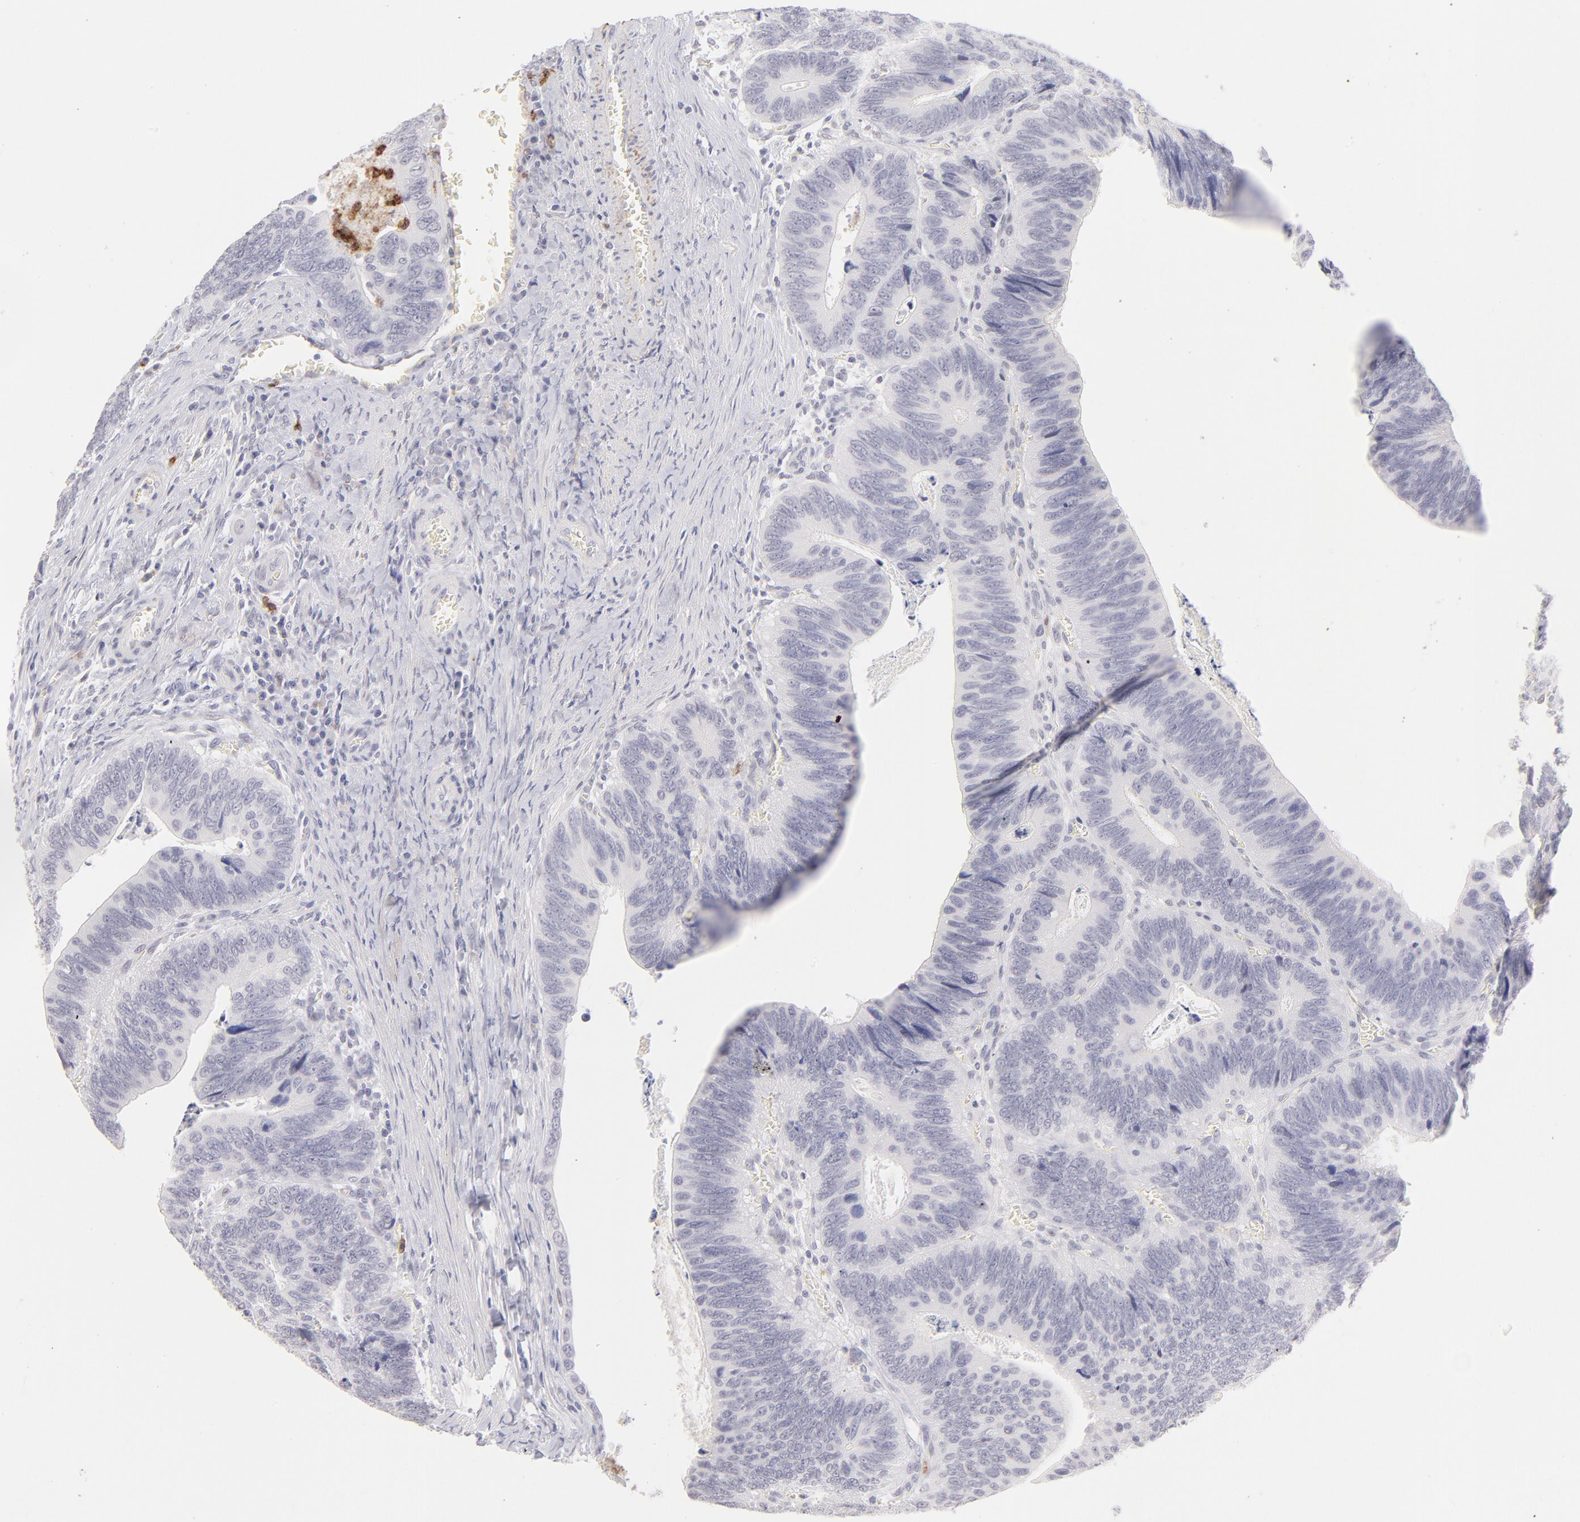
{"staining": {"intensity": "negative", "quantity": "none", "location": "none"}, "tissue": "colorectal cancer", "cell_type": "Tumor cells", "image_type": "cancer", "snomed": [{"axis": "morphology", "description": "Adenocarcinoma, NOS"}, {"axis": "topography", "description": "Colon"}], "caption": "Photomicrograph shows no significant protein staining in tumor cells of adenocarcinoma (colorectal).", "gene": "LTB4R", "patient": {"sex": "male", "age": 72}}